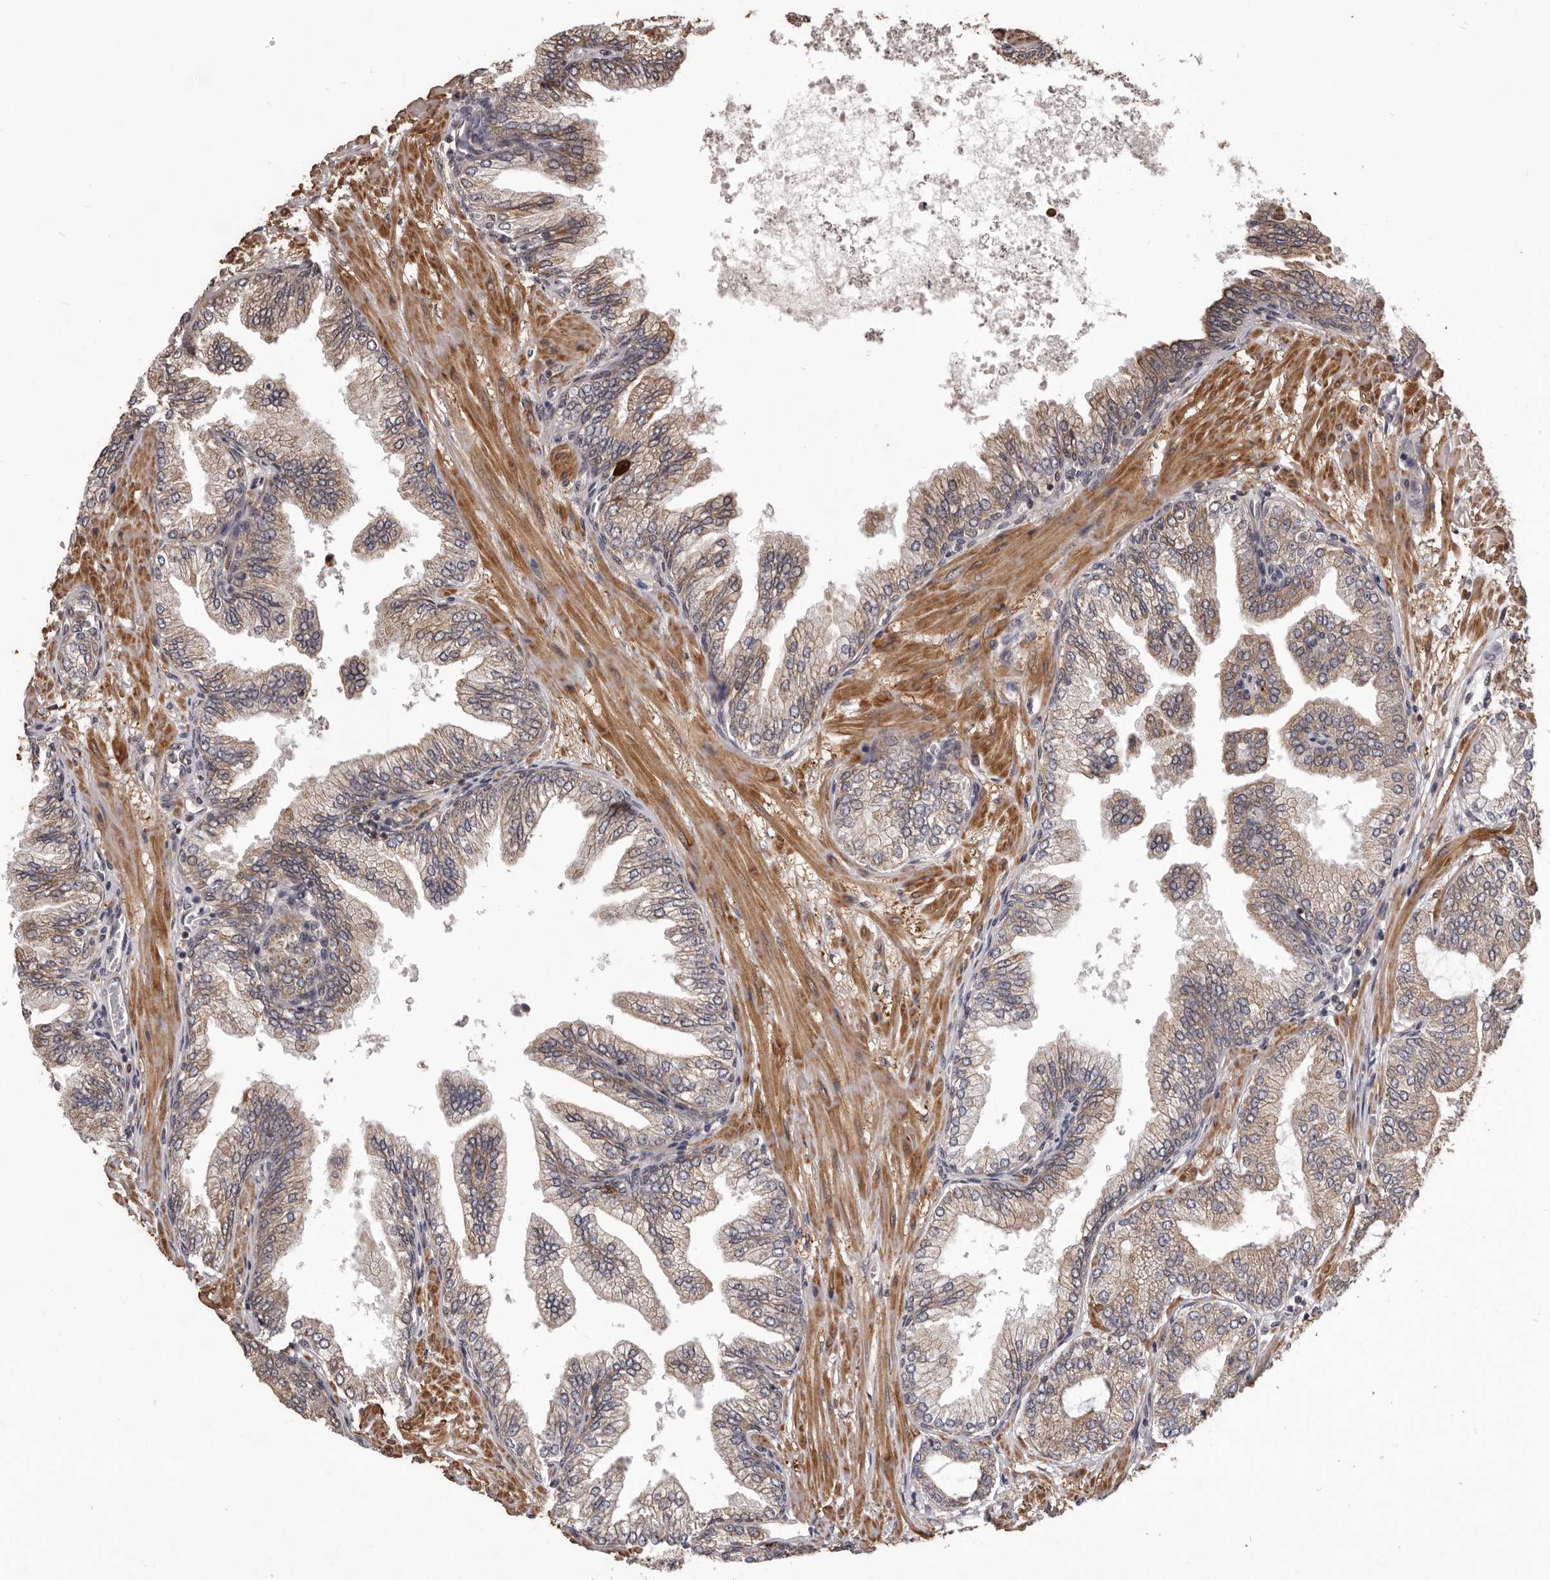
{"staining": {"intensity": "weak", "quantity": "25%-75%", "location": "cytoplasmic/membranous"}, "tissue": "prostate cancer", "cell_type": "Tumor cells", "image_type": "cancer", "snomed": [{"axis": "morphology", "description": "Adenocarcinoma, Low grade"}, {"axis": "topography", "description": "Prostate"}], "caption": "Human prostate cancer stained with a protein marker displays weak staining in tumor cells.", "gene": "CELF3", "patient": {"sex": "male", "age": 63}}